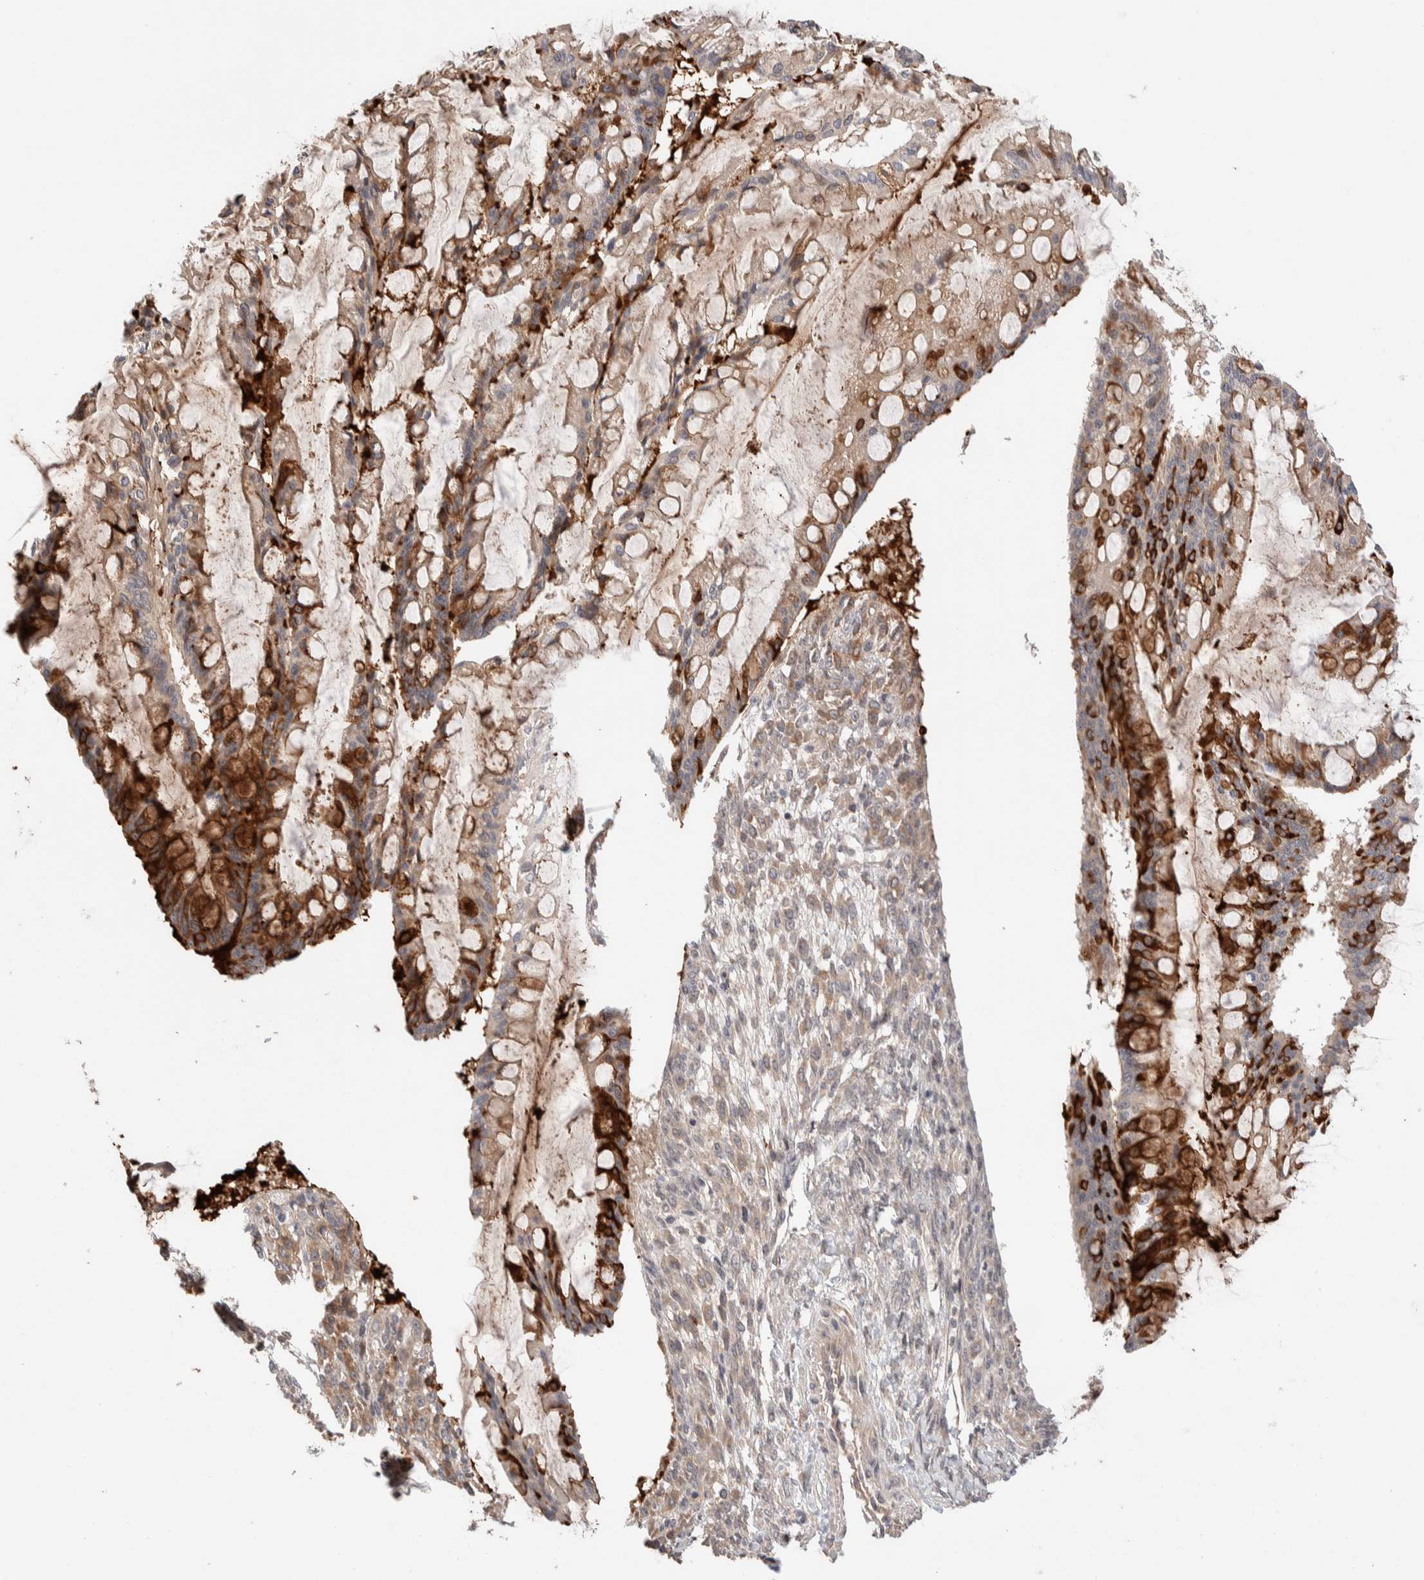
{"staining": {"intensity": "strong", "quantity": "25%-75%", "location": "cytoplasmic/membranous"}, "tissue": "ovarian cancer", "cell_type": "Tumor cells", "image_type": "cancer", "snomed": [{"axis": "morphology", "description": "Cystadenocarcinoma, mucinous, NOS"}, {"axis": "topography", "description": "Ovary"}], "caption": "Immunohistochemical staining of human ovarian mucinous cystadenocarcinoma demonstrates high levels of strong cytoplasmic/membranous expression in about 25%-75% of tumor cells. The staining was performed using DAB (3,3'-diaminobenzidine), with brown indicating positive protein expression. Nuclei are stained blue with hematoxylin.", "gene": "PRDM15", "patient": {"sex": "female", "age": 73}}